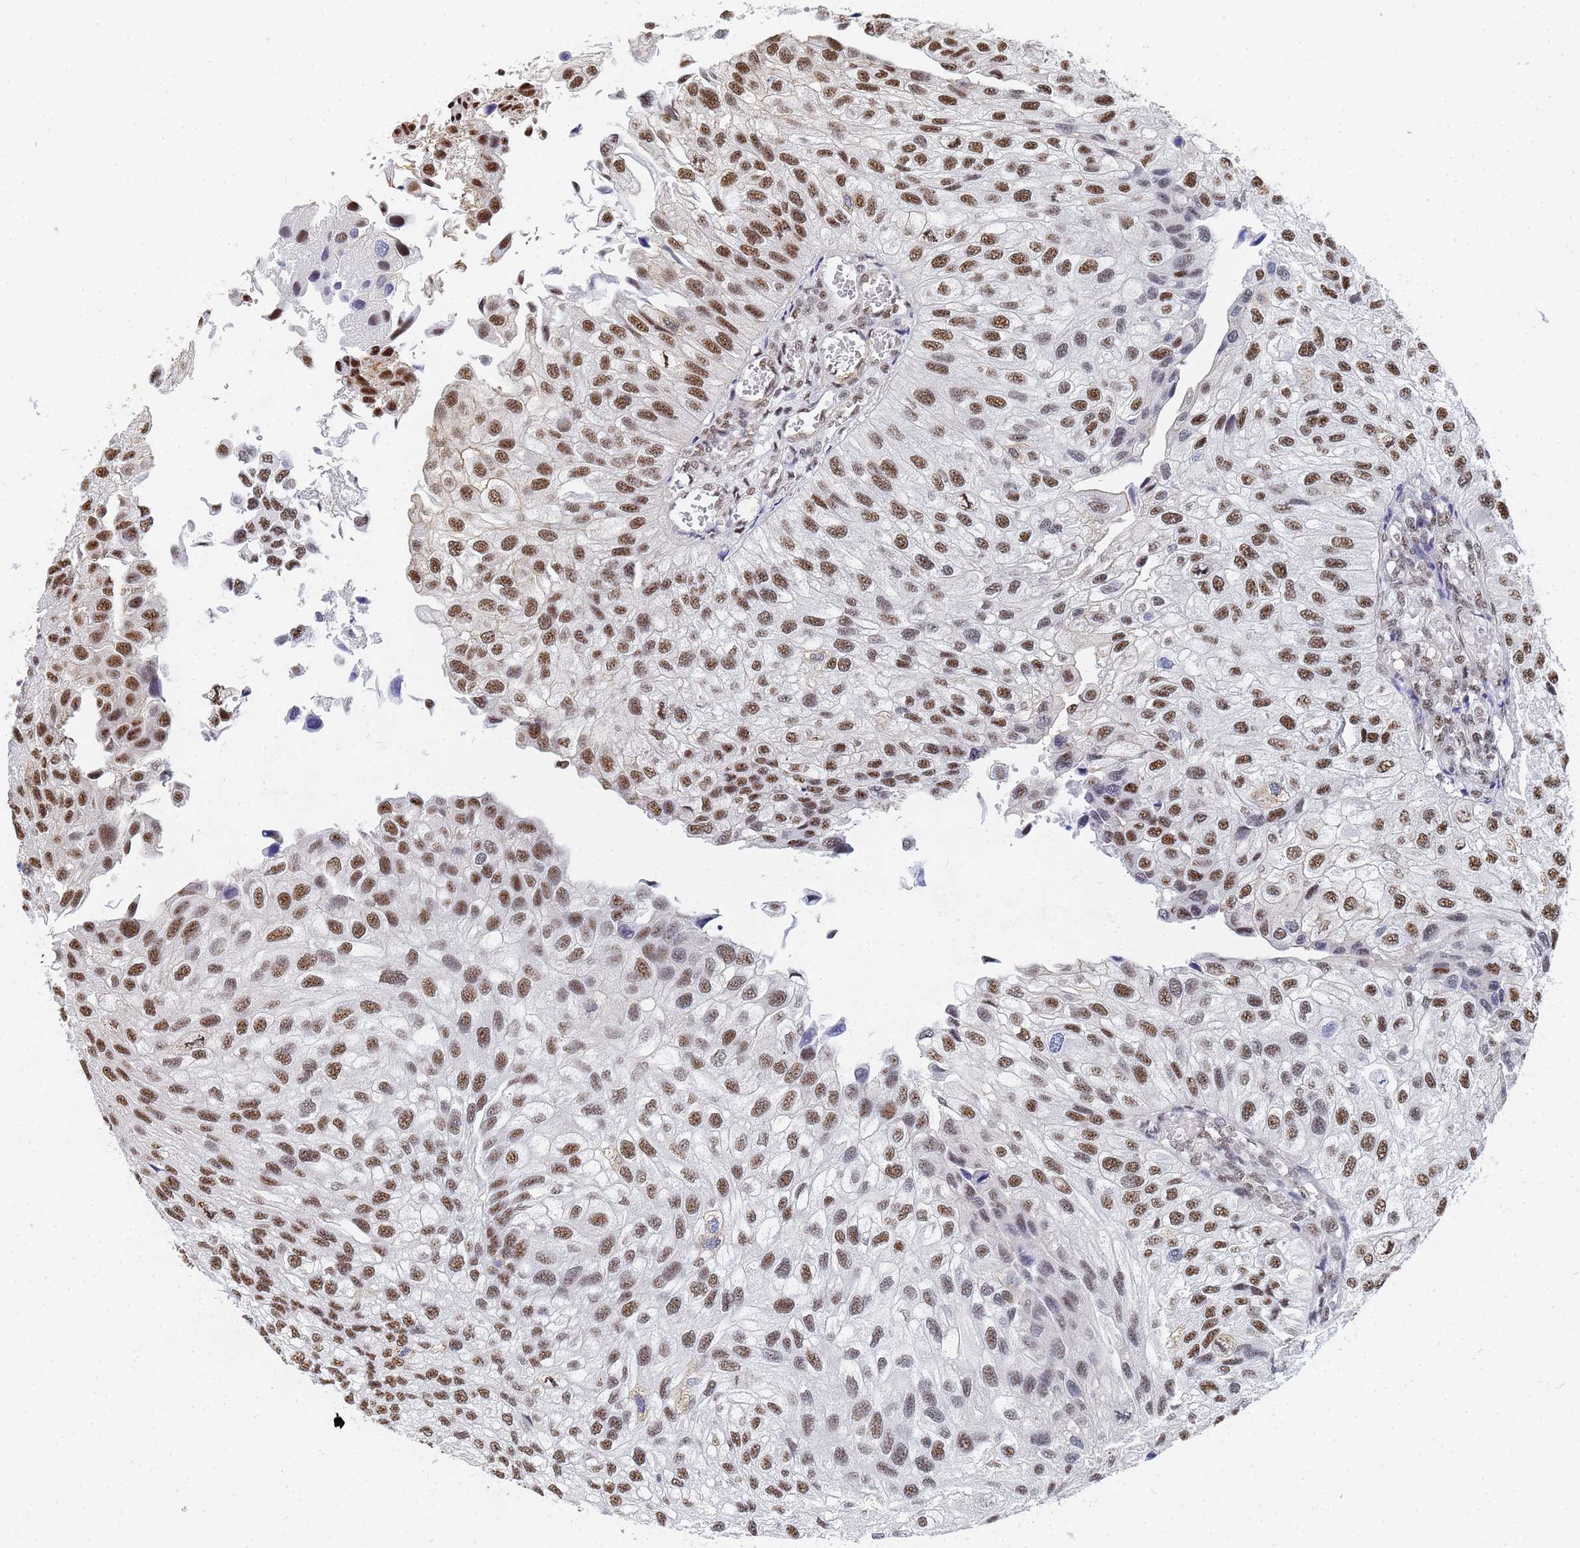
{"staining": {"intensity": "strong", "quantity": ">75%", "location": "nuclear"}, "tissue": "urothelial cancer", "cell_type": "Tumor cells", "image_type": "cancer", "snomed": [{"axis": "morphology", "description": "Urothelial carcinoma, Low grade"}, {"axis": "topography", "description": "Urinary bladder"}], "caption": "Tumor cells exhibit high levels of strong nuclear expression in about >75% of cells in urothelial cancer.", "gene": "PRRT4", "patient": {"sex": "female", "age": 89}}